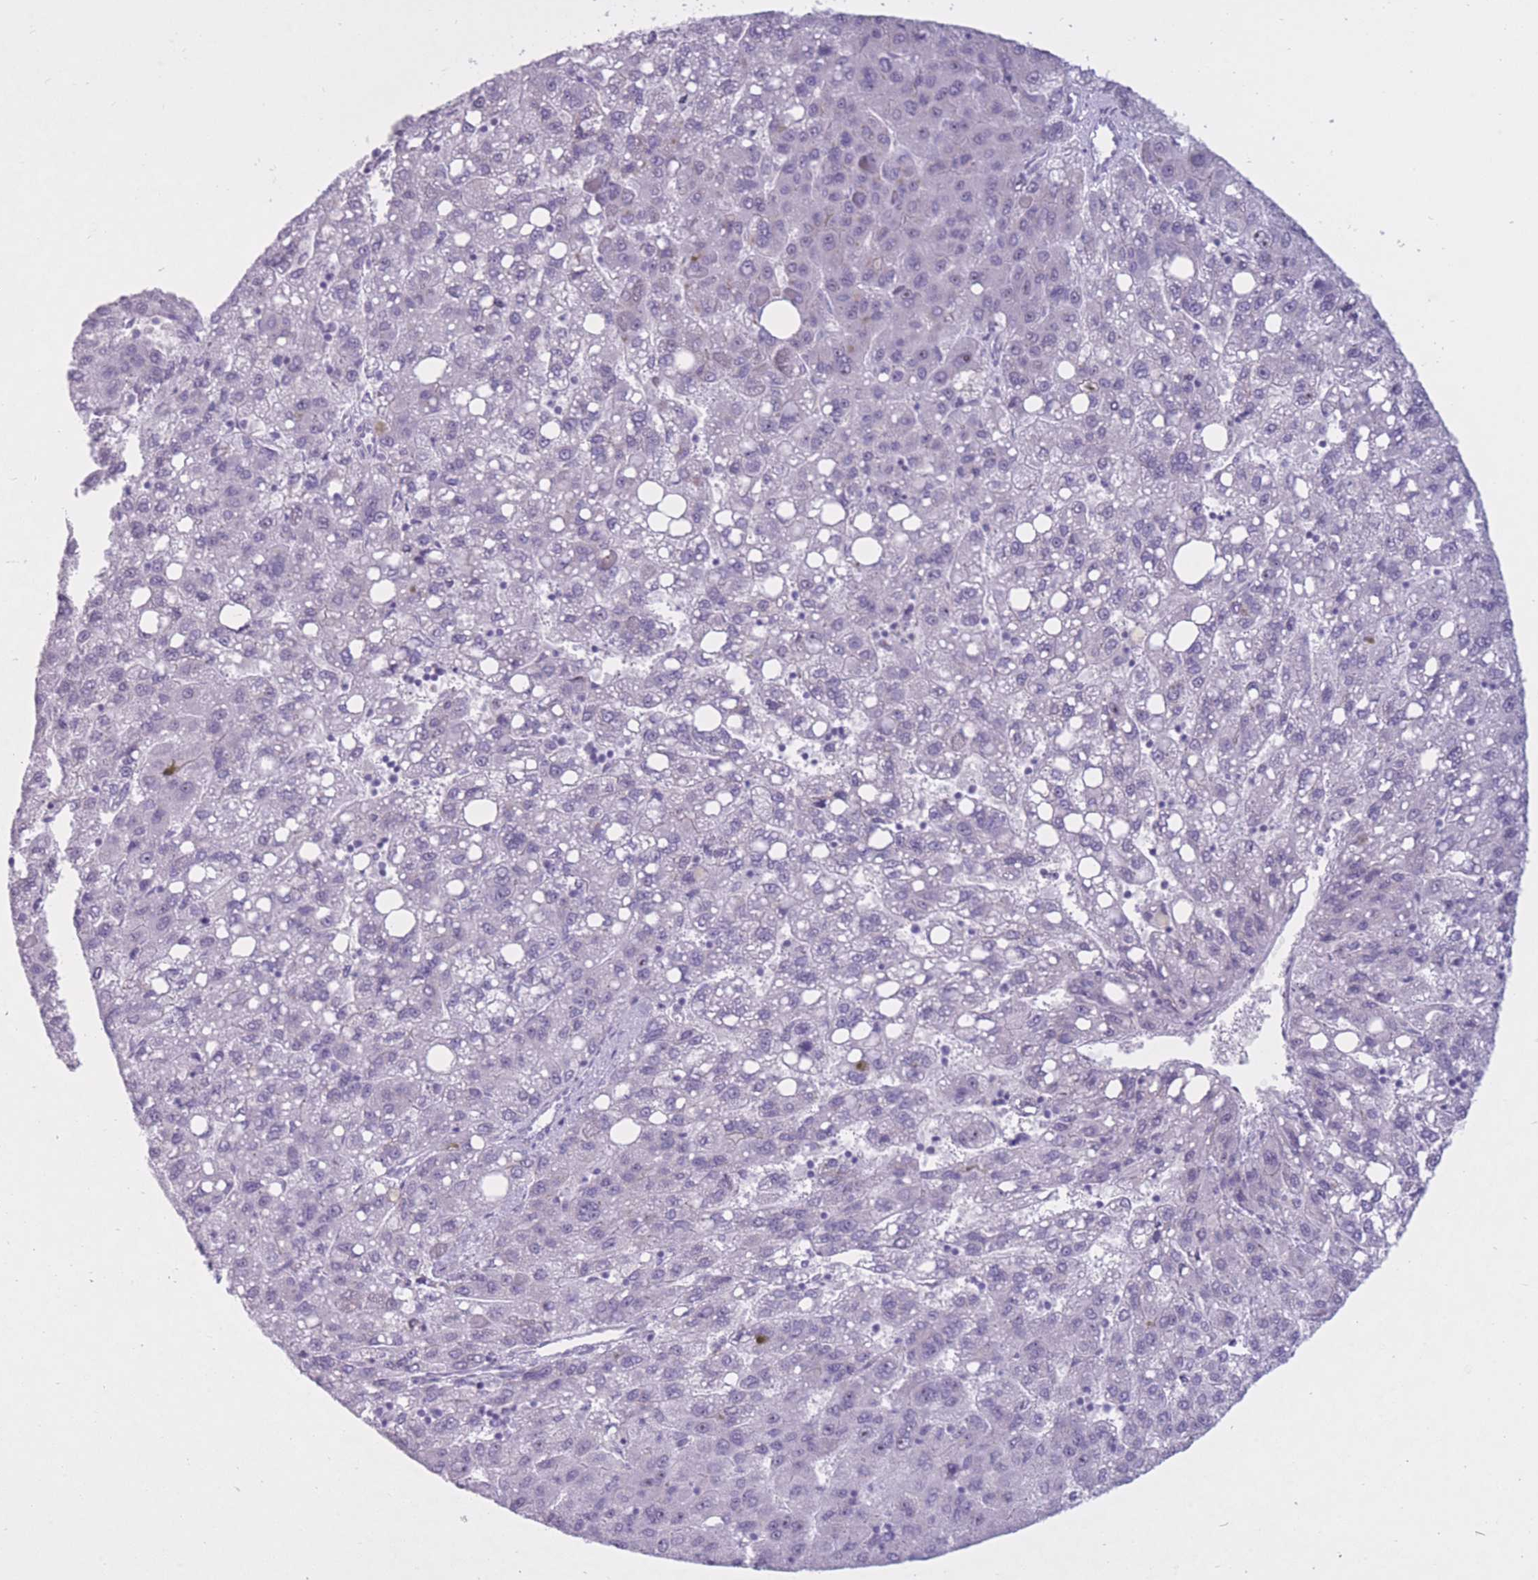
{"staining": {"intensity": "negative", "quantity": "none", "location": "none"}, "tissue": "liver cancer", "cell_type": "Tumor cells", "image_type": "cancer", "snomed": [{"axis": "morphology", "description": "Carcinoma, Hepatocellular, NOS"}, {"axis": "topography", "description": "Liver"}], "caption": "DAB (3,3'-diaminobenzidine) immunohistochemical staining of human liver hepatocellular carcinoma shows no significant positivity in tumor cells.", "gene": "GOLGA6D", "patient": {"sex": "female", "age": 82}}